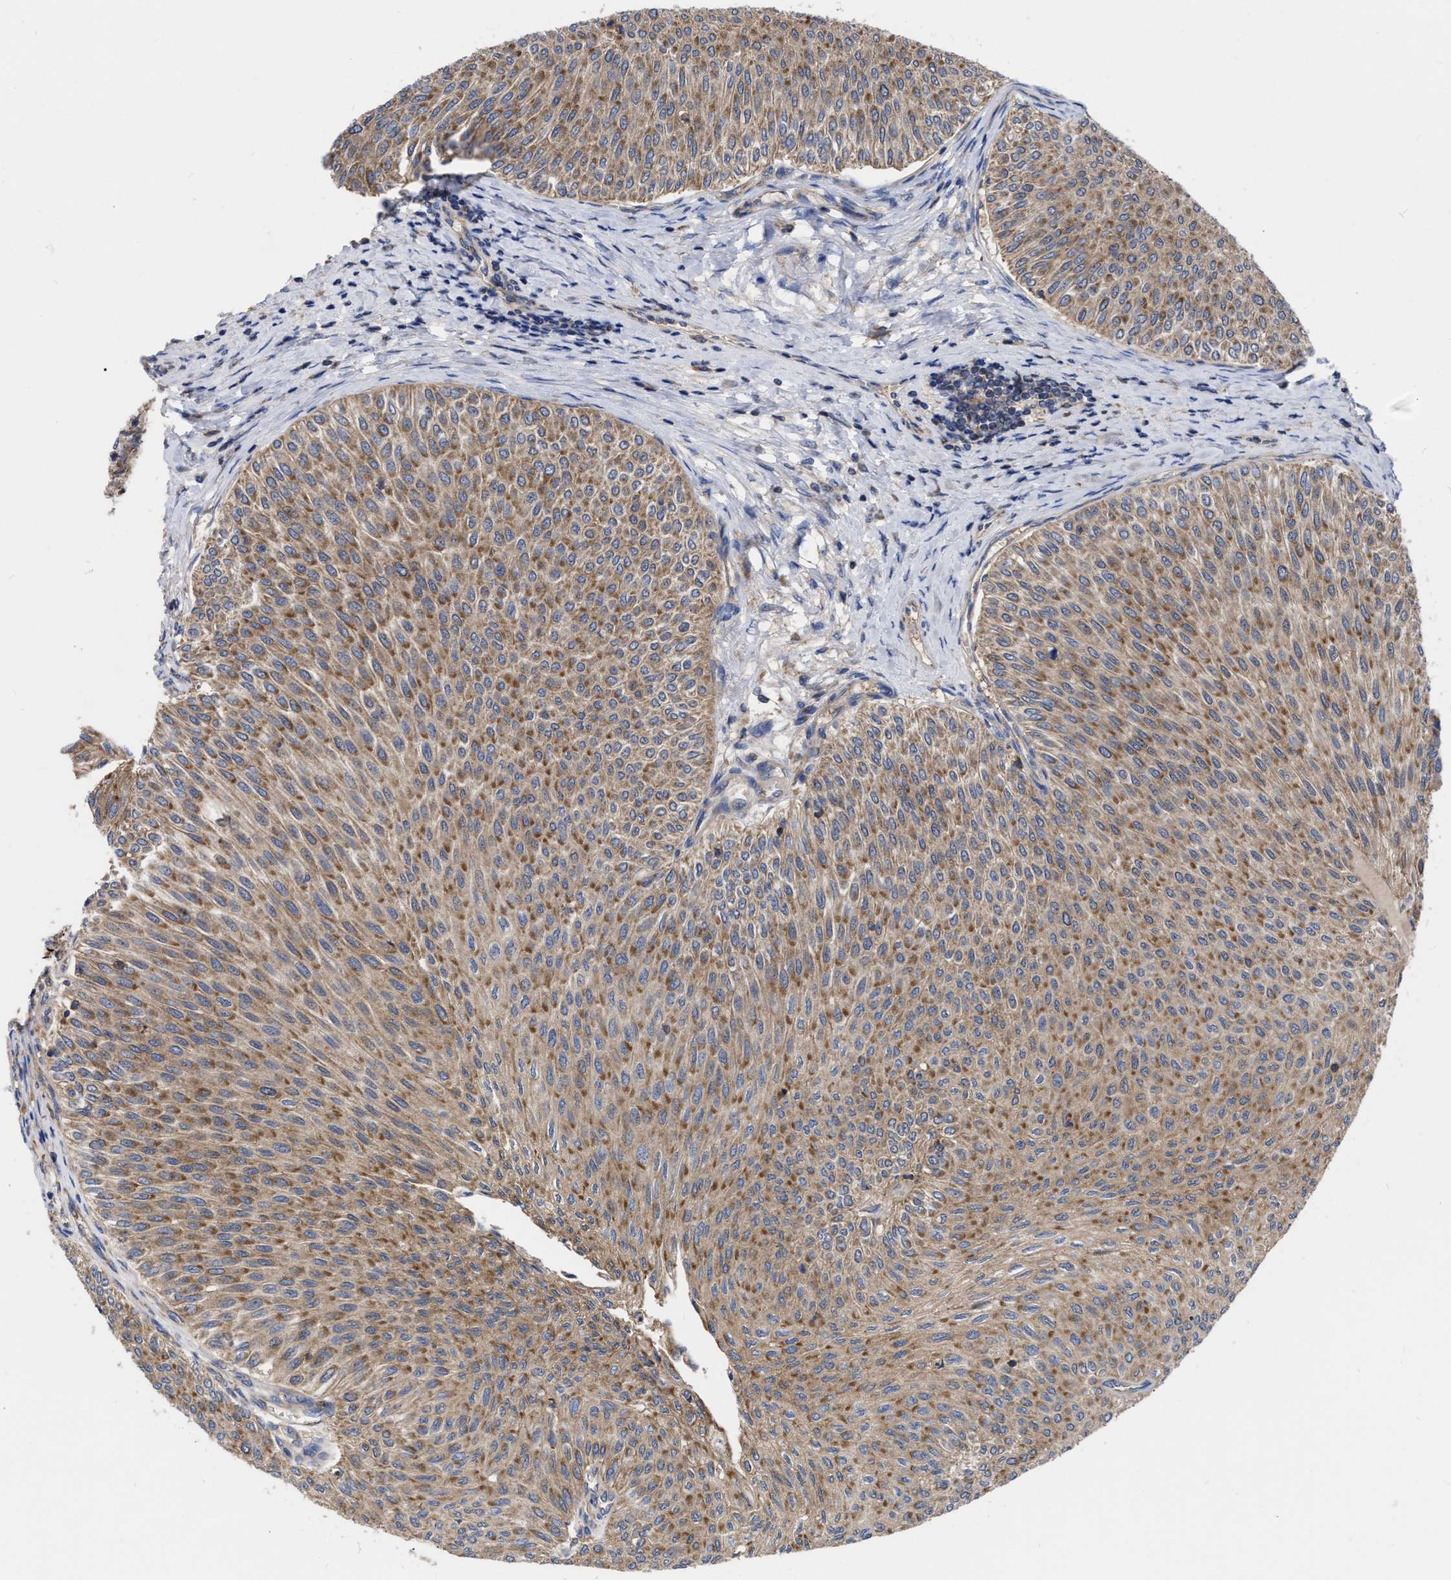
{"staining": {"intensity": "moderate", "quantity": ">75%", "location": "cytoplasmic/membranous"}, "tissue": "urothelial cancer", "cell_type": "Tumor cells", "image_type": "cancer", "snomed": [{"axis": "morphology", "description": "Urothelial carcinoma, Low grade"}, {"axis": "topography", "description": "Urinary bladder"}], "caption": "The photomicrograph shows a brown stain indicating the presence of a protein in the cytoplasmic/membranous of tumor cells in urothelial carcinoma (low-grade).", "gene": "CDKN2C", "patient": {"sex": "male", "age": 78}}